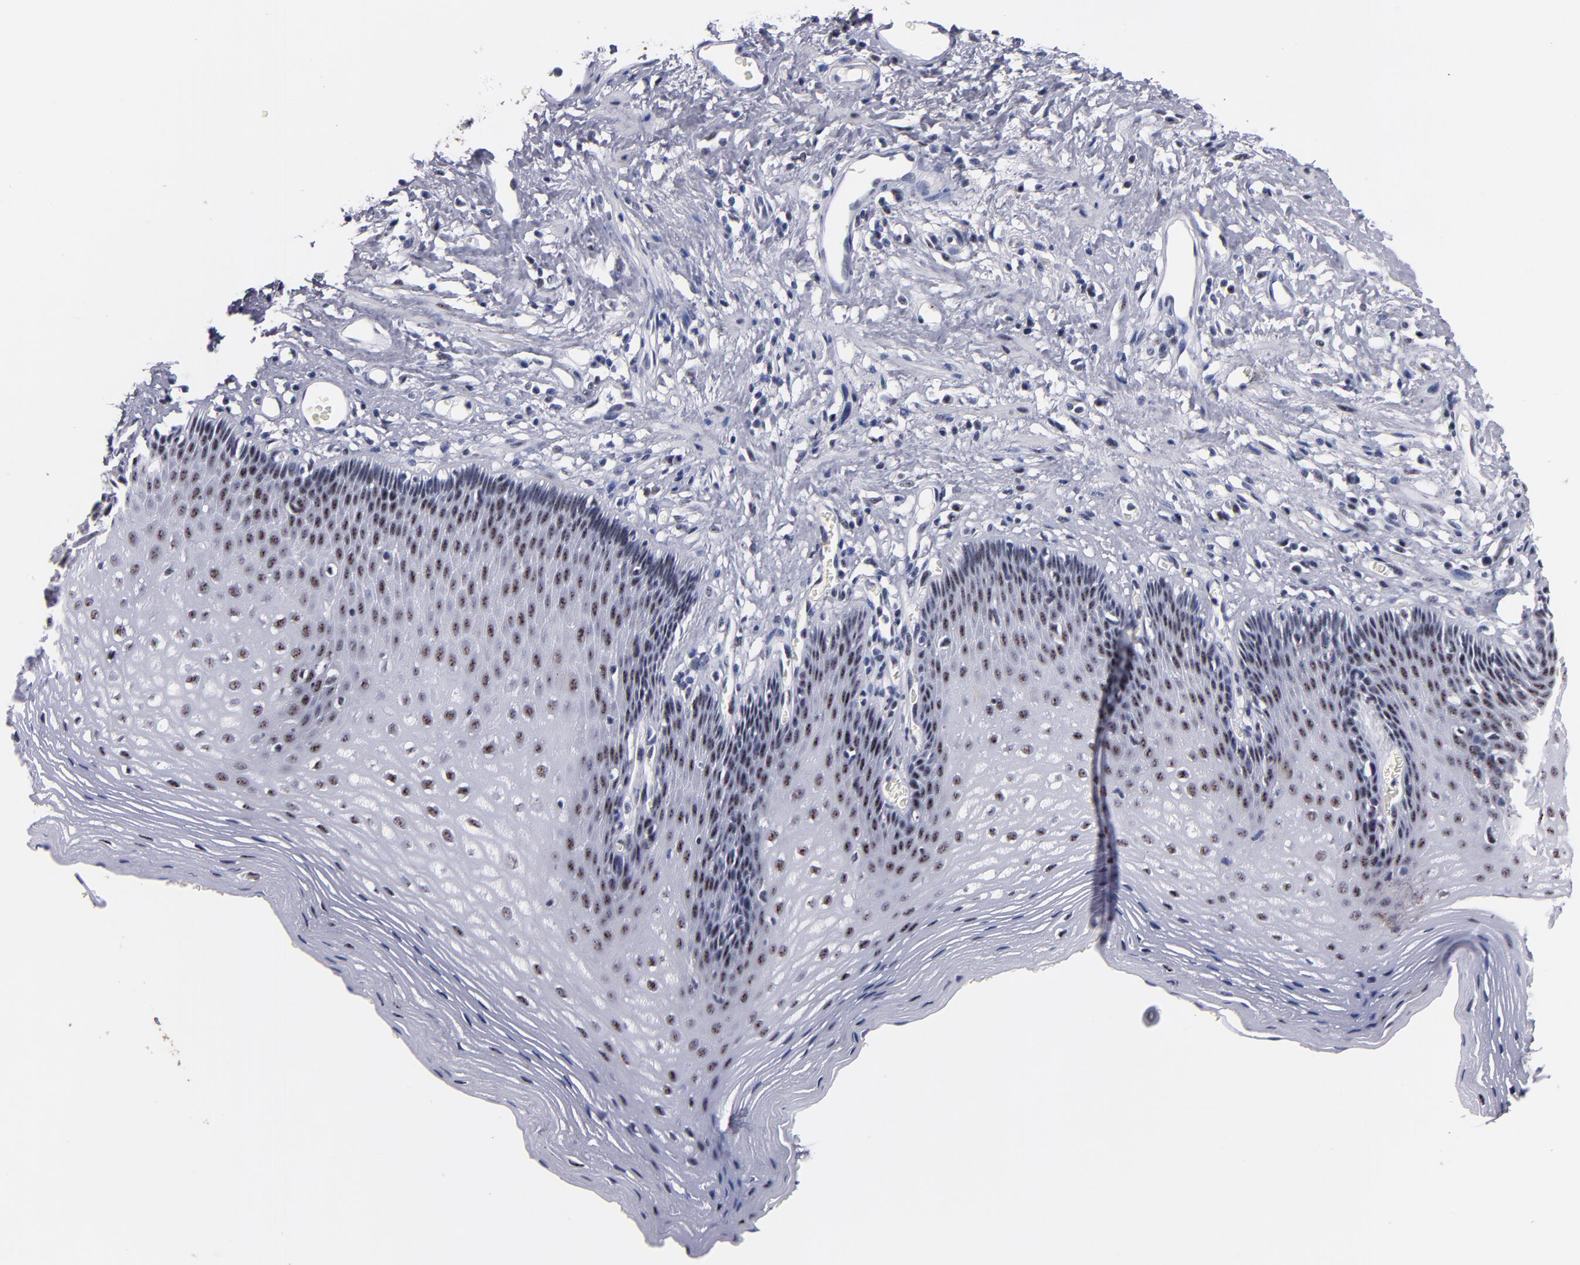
{"staining": {"intensity": "moderate", "quantity": "<25%", "location": "nuclear"}, "tissue": "esophagus", "cell_type": "Squamous epithelial cells", "image_type": "normal", "snomed": [{"axis": "morphology", "description": "Normal tissue, NOS"}, {"axis": "topography", "description": "Esophagus"}], "caption": "IHC (DAB (3,3'-diaminobenzidine)) staining of unremarkable esophagus demonstrates moderate nuclear protein staining in about <25% of squamous epithelial cells.", "gene": "RAF1", "patient": {"sex": "female", "age": 70}}